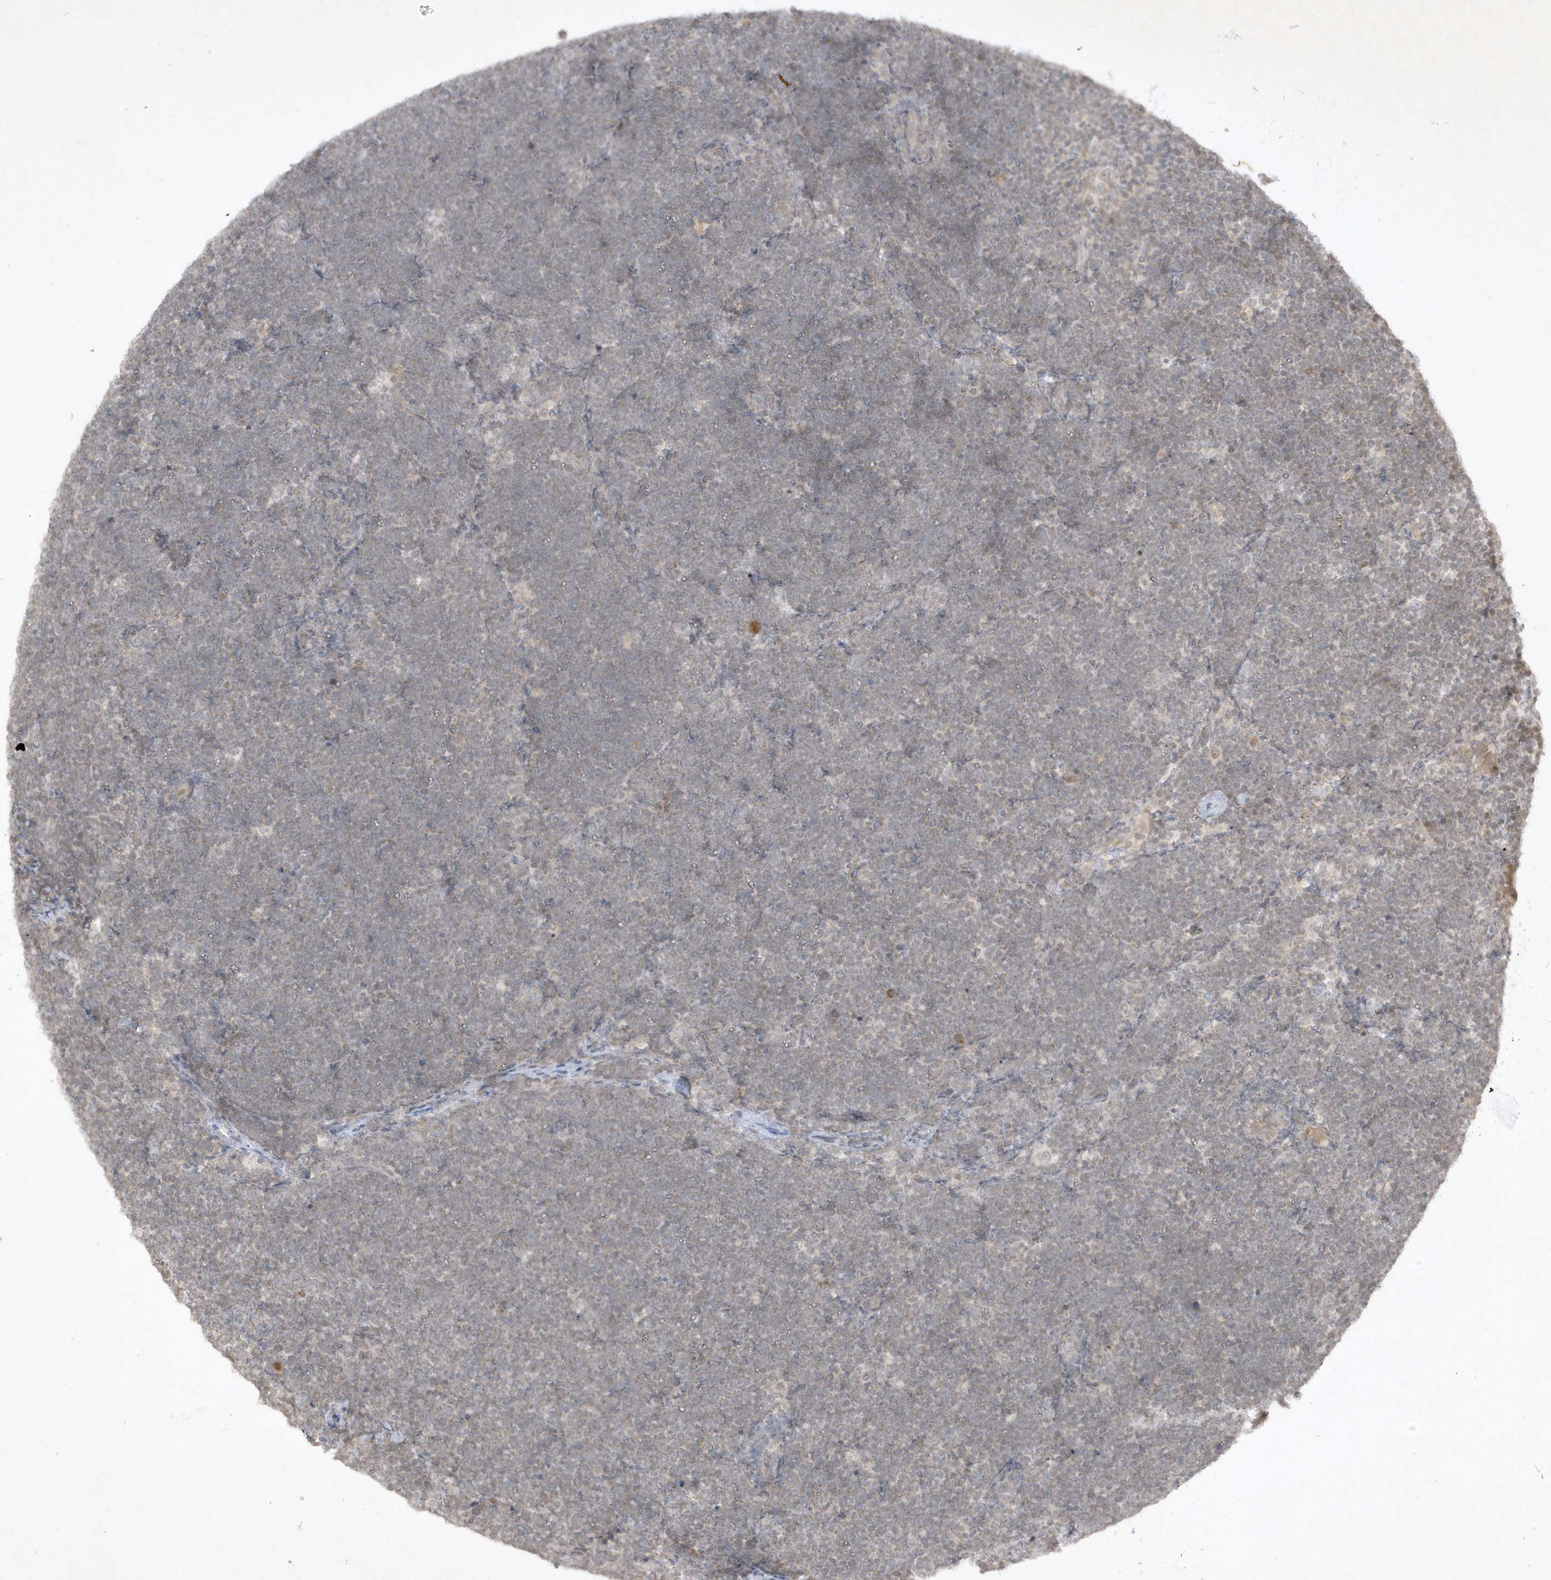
{"staining": {"intensity": "weak", "quantity": "<25%", "location": "cytoplasmic/membranous"}, "tissue": "lymphoma", "cell_type": "Tumor cells", "image_type": "cancer", "snomed": [{"axis": "morphology", "description": "Malignant lymphoma, non-Hodgkin's type, High grade"}, {"axis": "topography", "description": "Lymph node"}], "caption": "Tumor cells are negative for brown protein staining in lymphoma.", "gene": "ZNF213", "patient": {"sex": "male", "age": 13}}